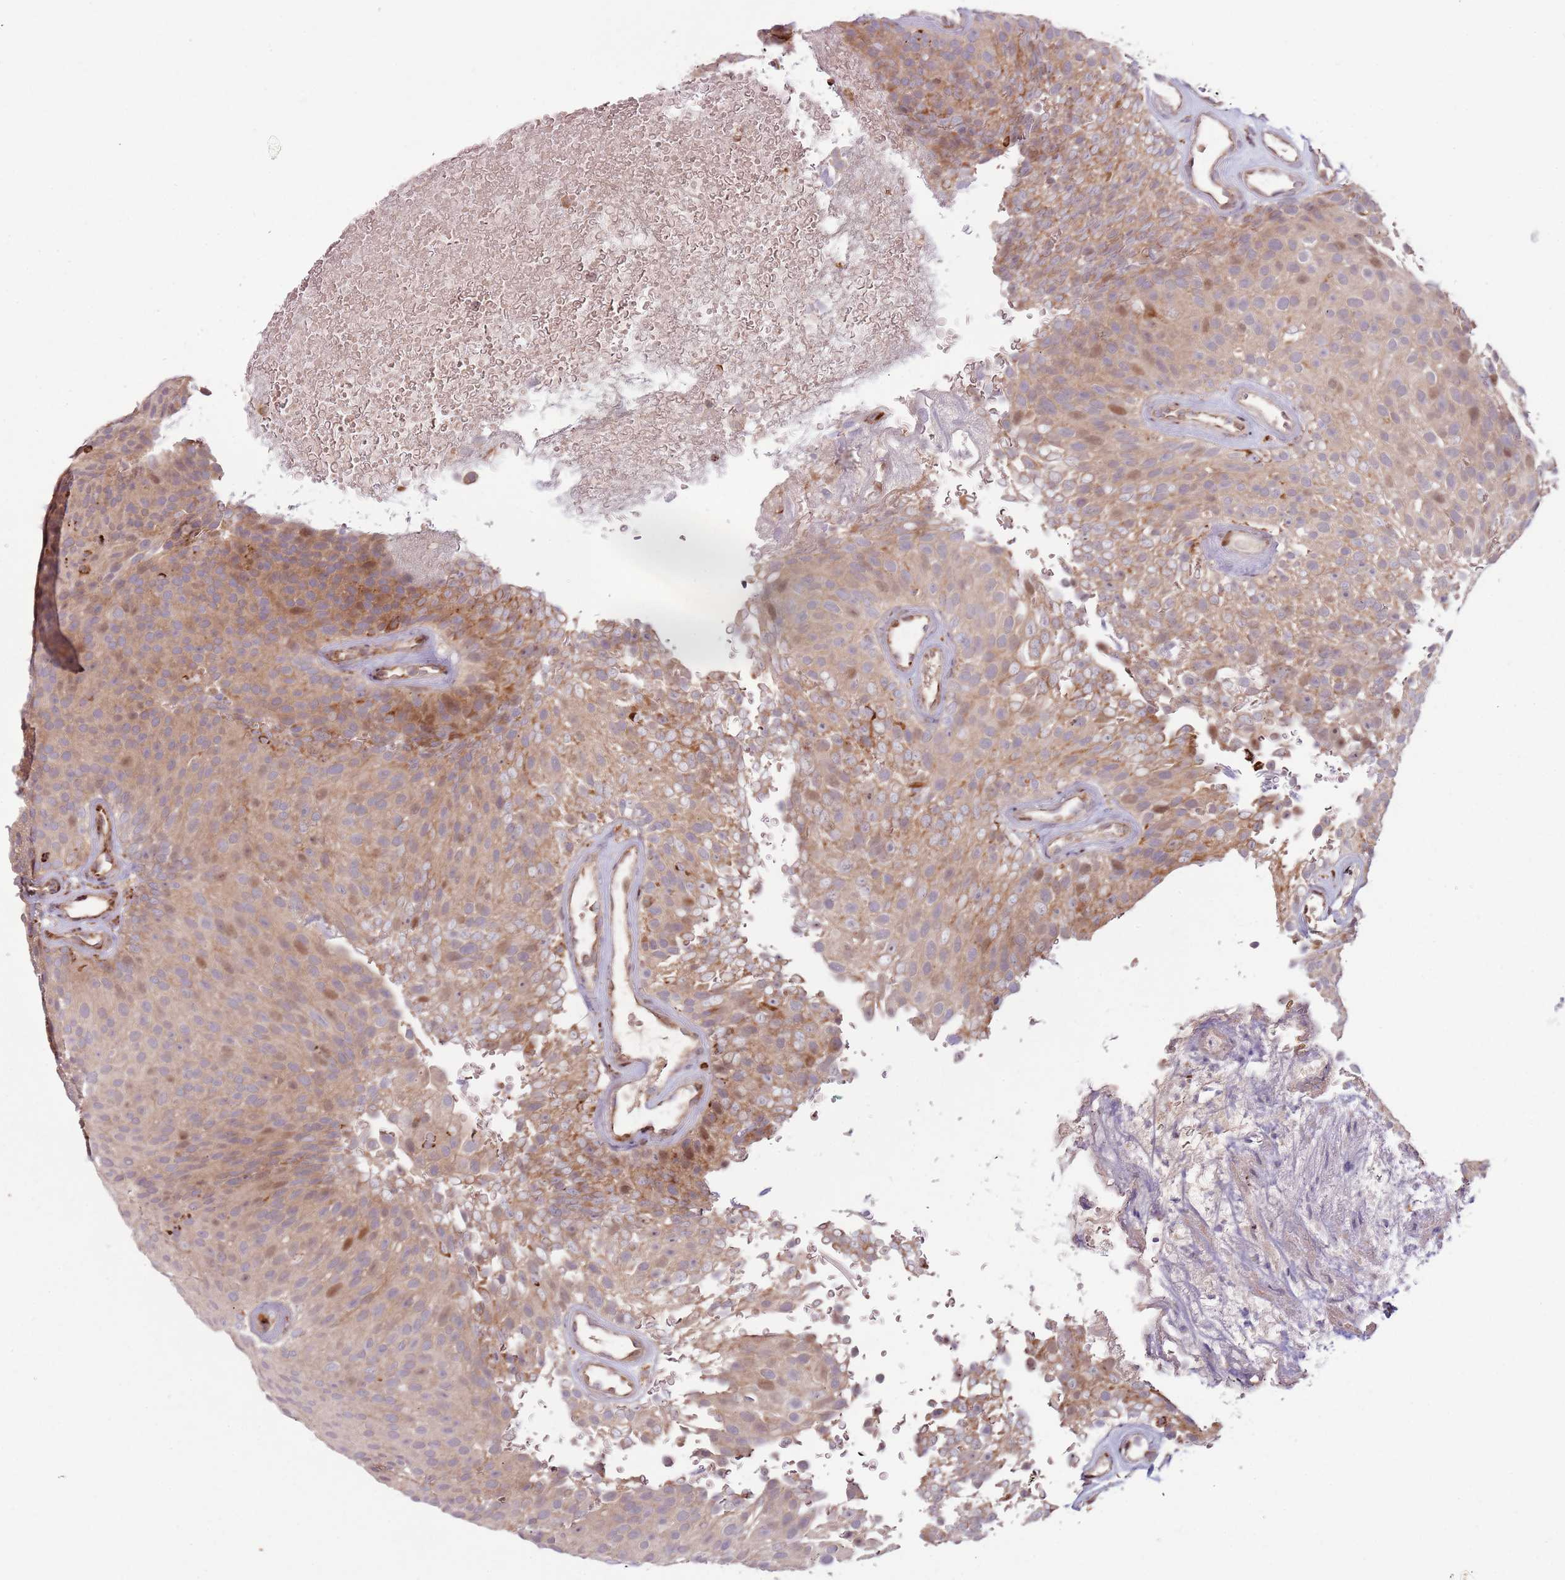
{"staining": {"intensity": "weak", "quantity": "<25%", "location": "cytoplasmic/membranous,nuclear"}, "tissue": "urothelial cancer", "cell_type": "Tumor cells", "image_type": "cancer", "snomed": [{"axis": "morphology", "description": "Urothelial carcinoma, Low grade"}, {"axis": "topography", "description": "Urinary bladder"}], "caption": "This histopathology image is of urothelial cancer stained with IHC to label a protein in brown with the nuclei are counter-stained blue. There is no staining in tumor cells.", "gene": "ULK3", "patient": {"sex": "male", "age": 78}}